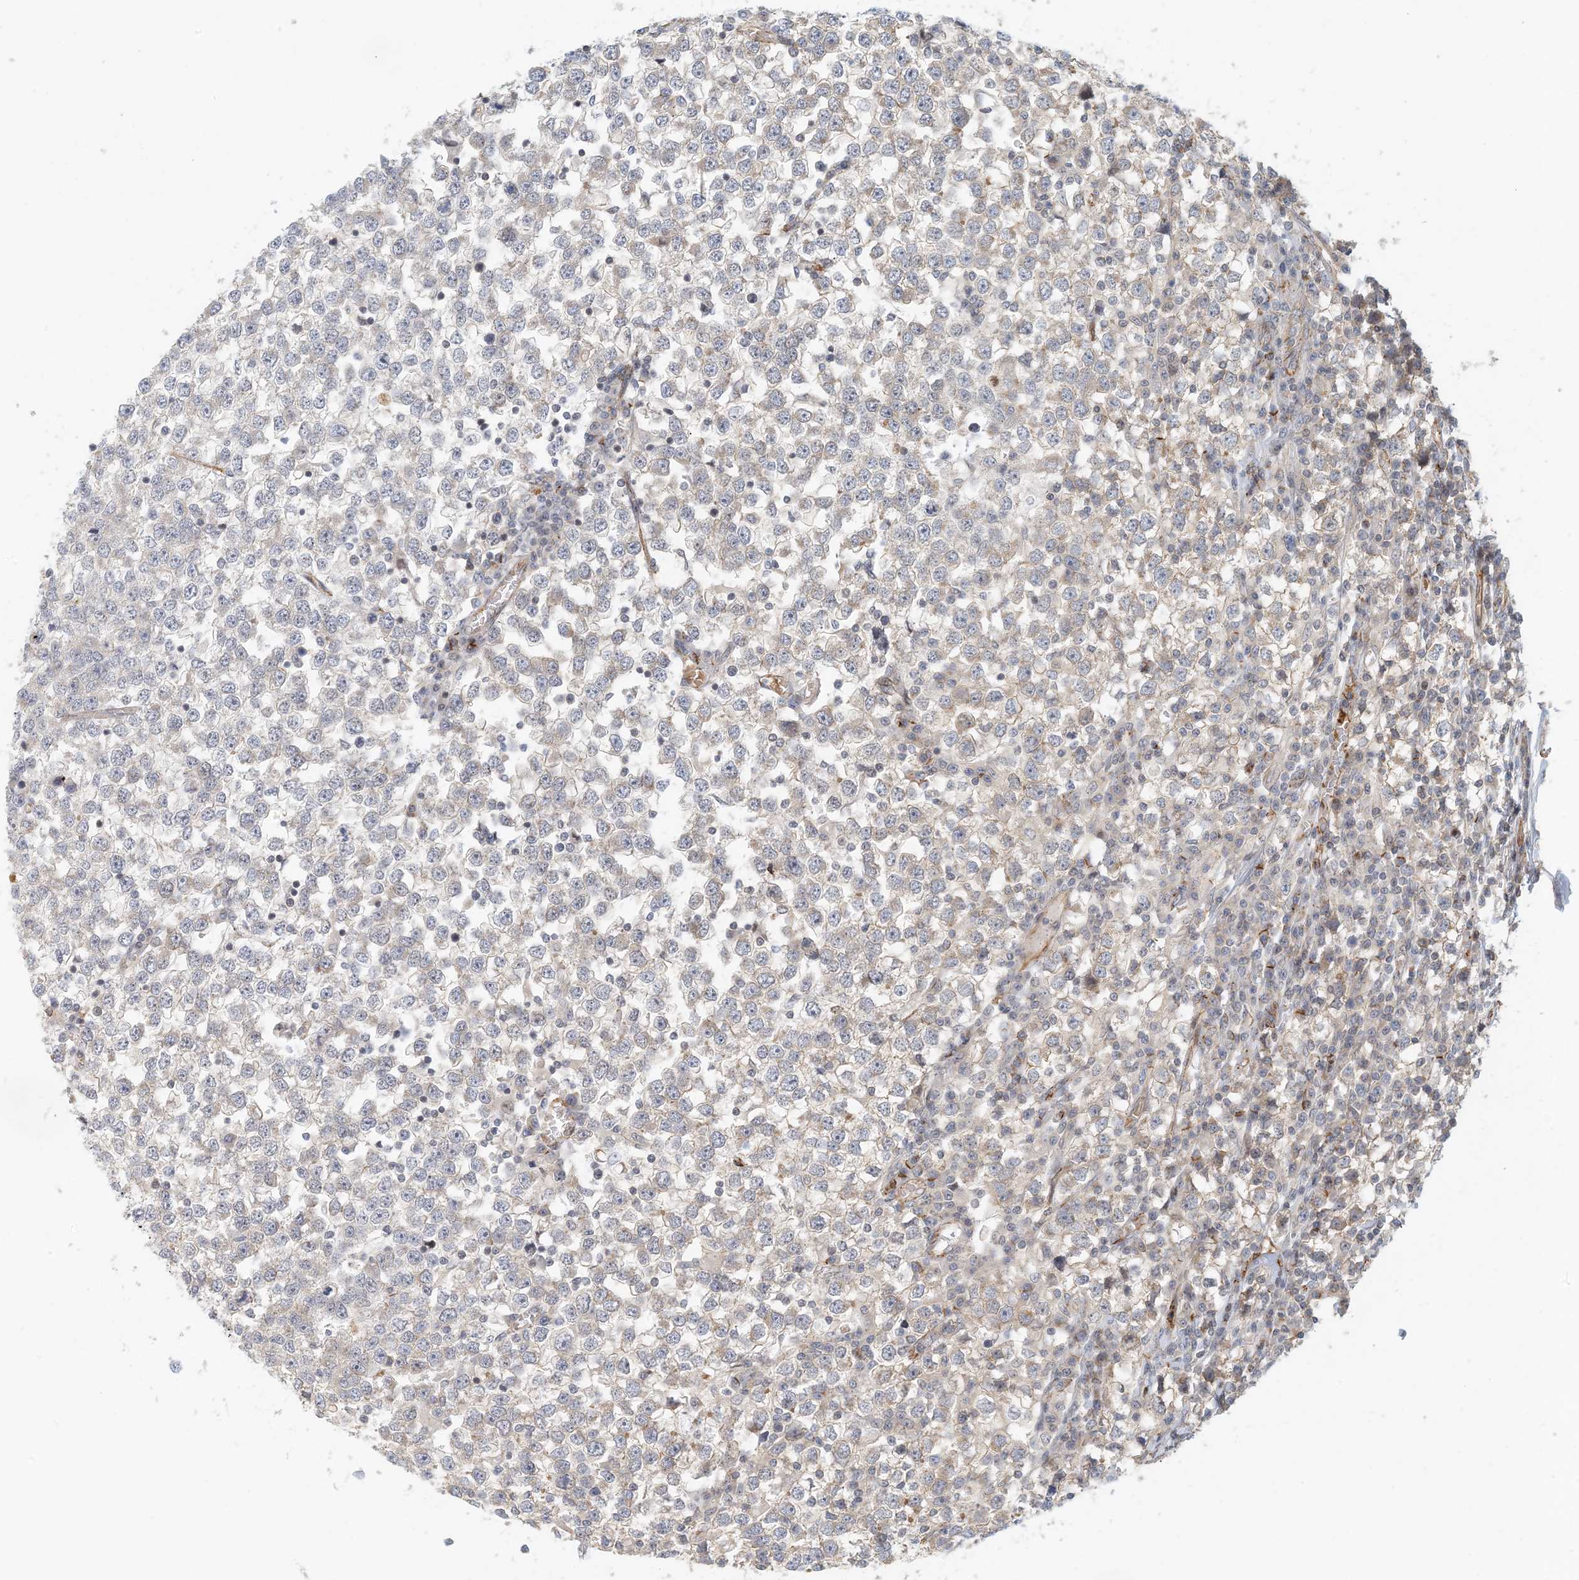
{"staining": {"intensity": "negative", "quantity": "none", "location": "none"}, "tissue": "testis cancer", "cell_type": "Tumor cells", "image_type": "cancer", "snomed": [{"axis": "morphology", "description": "Seminoma, NOS"}, {"axis": "topography", "description": "Testis"}], "caption": "Immunohistochemistry of testis cancer (seminoma) exhibits no positivity in tumor cells.", "gene": "MAPKBP1", "patient": {"sex": "male", "age": 65}}